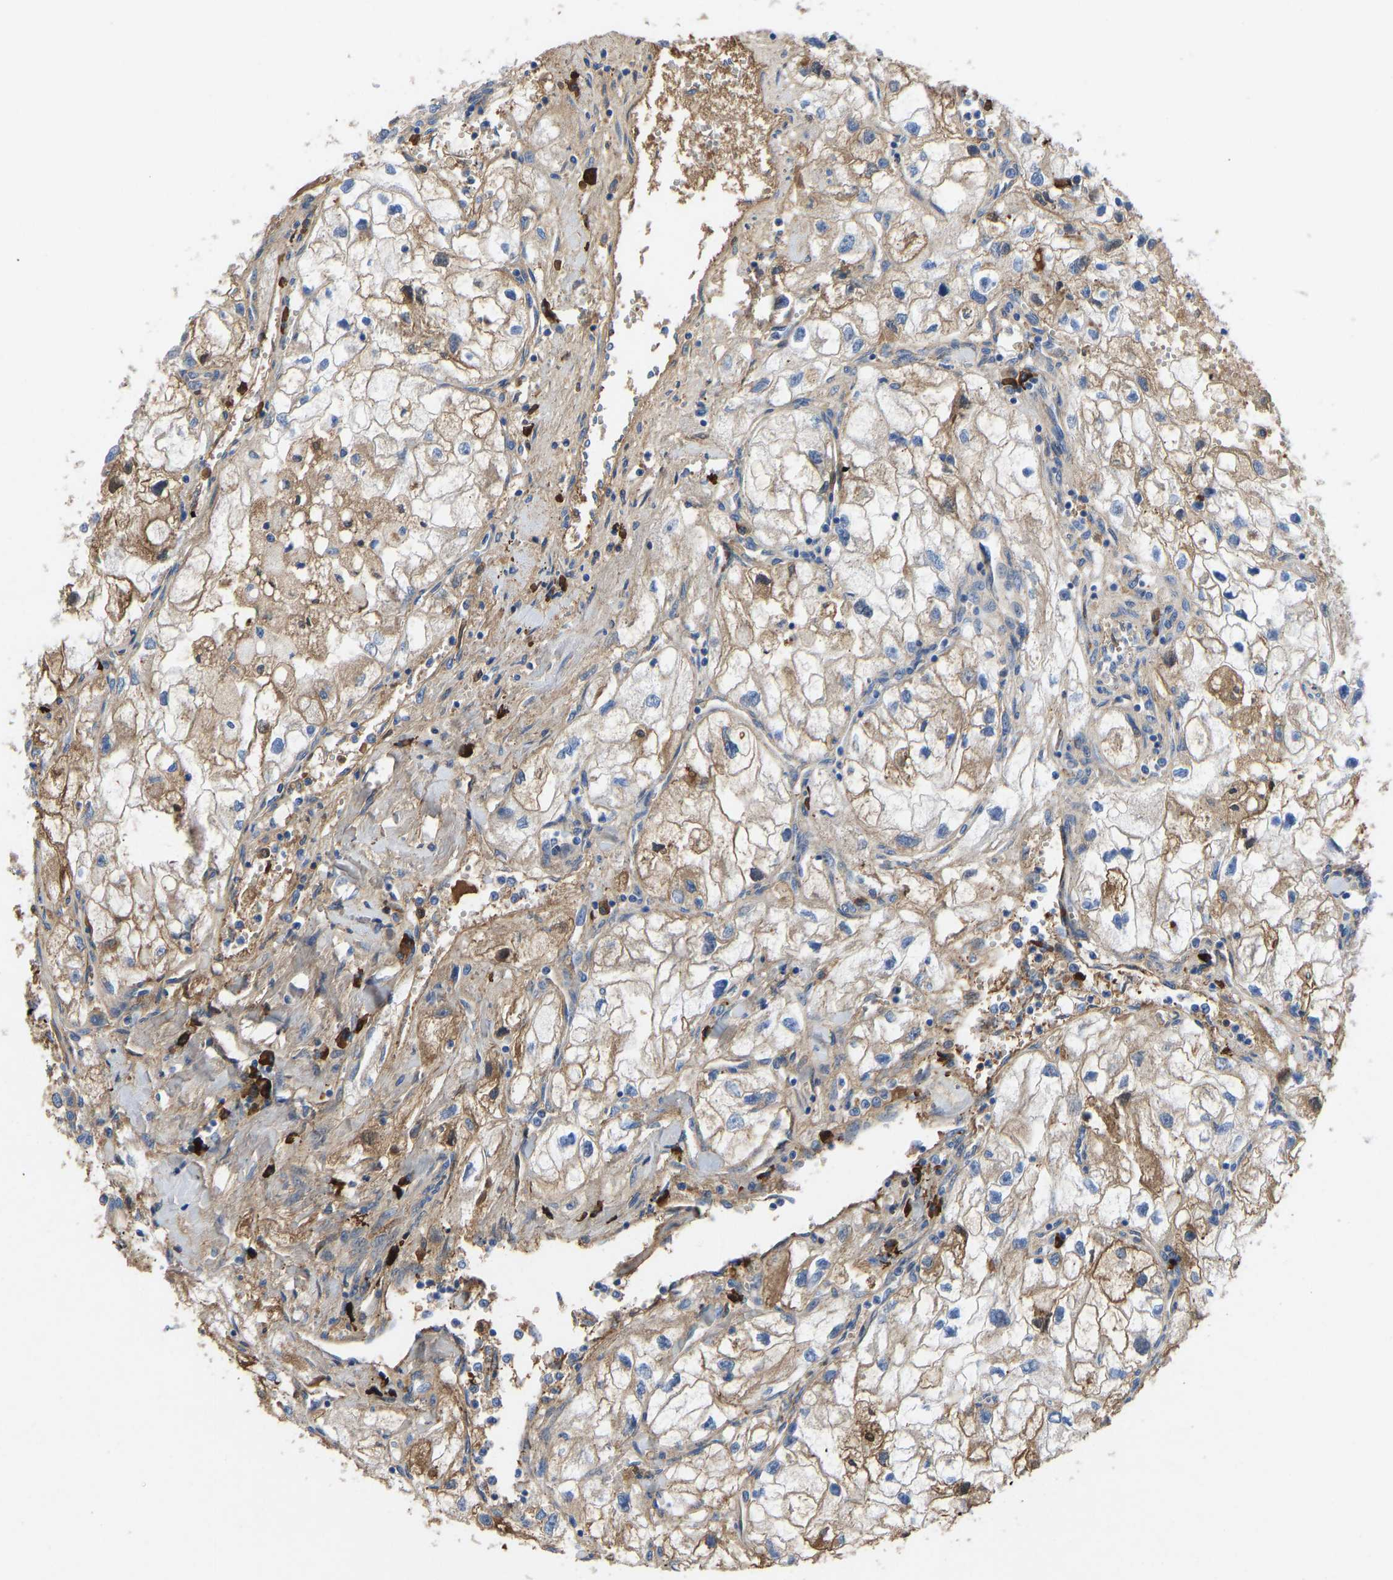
{"staining": {"intensity": "moderate", "quantity": ">75%", "location": "cytoplasmic/membranous"}, "tissue": "renal cancer", "cell_type": "Tumor cells", "image_type": "cancer", "snomed": [{"axis": "morphology", "description": "Adenocarcinoma, NOS"}, {"axis": "topography", "description": "Kidney"}], "caption": "Renal cancer (adenocarcinoma) stained with DAB immunohistochemistry (IHC) reveals medium levels of moderate cytoplasmic/membranous staining in approximately >75% of tumor cells. (DAB = brown stain, brightfield microscopy at high magnification).", "gene": "HSPG2", "patient": {"sex": "female", "age": 70}}